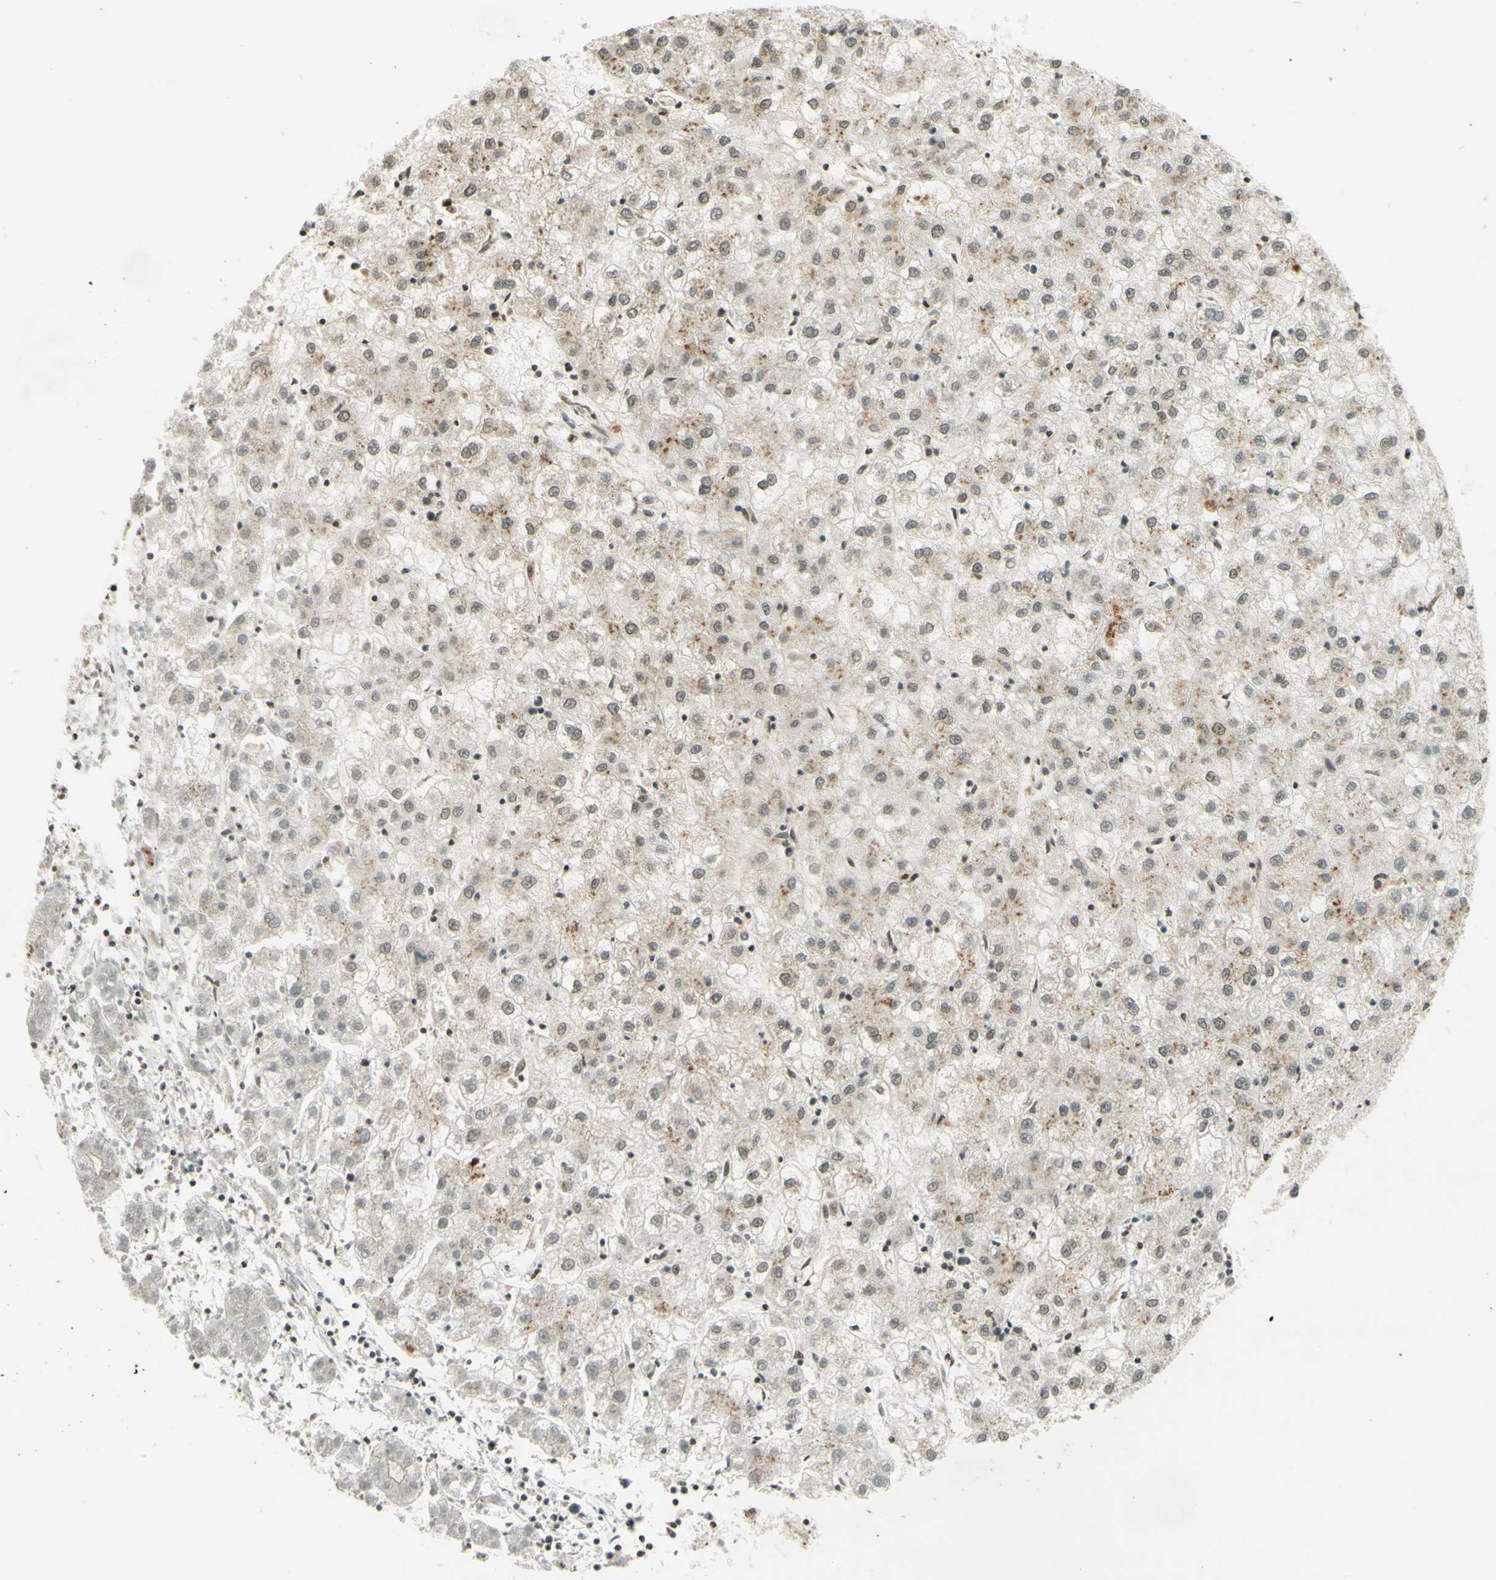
{"staining": {"intensity": "weak", "quantity": ">75%", "location": "nuclear"}, "tissue": "liver cancer", "cell_type": "Tumor cells", "image_type": "cancer", "snomed": [{"axis": "morphology", "description": "Carcinoma, Hepatocellular, NOS"}, {"axis": "topography", "description": "Liver"}], "caption": "High-power microscopy captured an IHC micrograph of hepatocellular carcinoma (liver), revealing weak nuclear staining in approximately >75% of tumor cells.", "gene": "SMARCB1", "patient": {"sex": "male", "age": 72}}